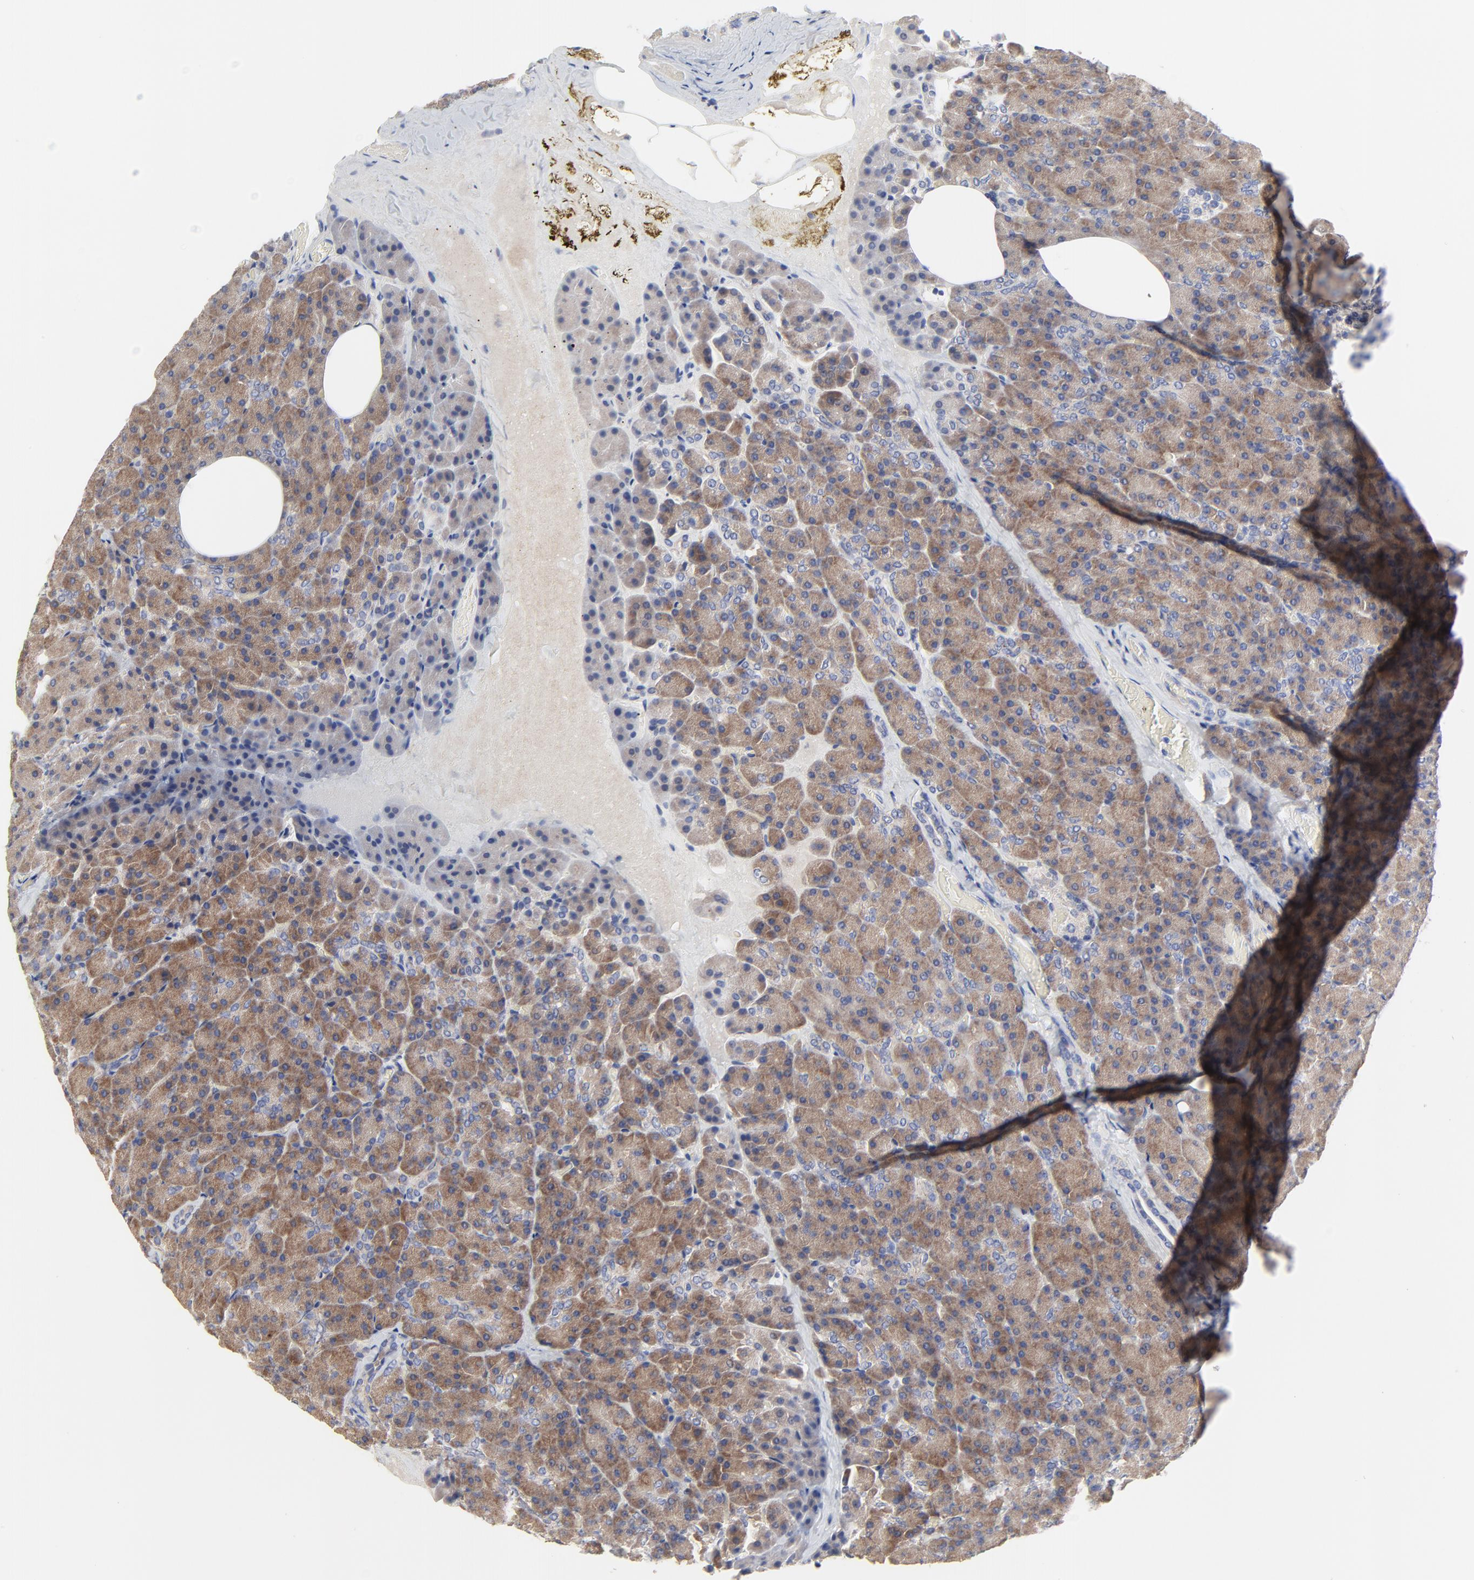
{"staining": {"intensity": "strong", "quantity": ">75%", "location": "cytoplasmic/membranous"}, "tissue": "pancreas", "cell_type": "Exocrine glandular cells", "image_type": "normal", "snomed": [{"axis": "morphology", "description": "Normal tissue, NOS"}, {"axis": "topography", "description": "Pancreas"}], "caption": "Protein expression by immunohistochemistry (IHC) displays strong cytoplasmic/membranous expression in about >75% of exocrine glandular cells in unremarkable pancreas.", "gene": "DHRSX", "patient": {"sex": "female", "age": 35}}